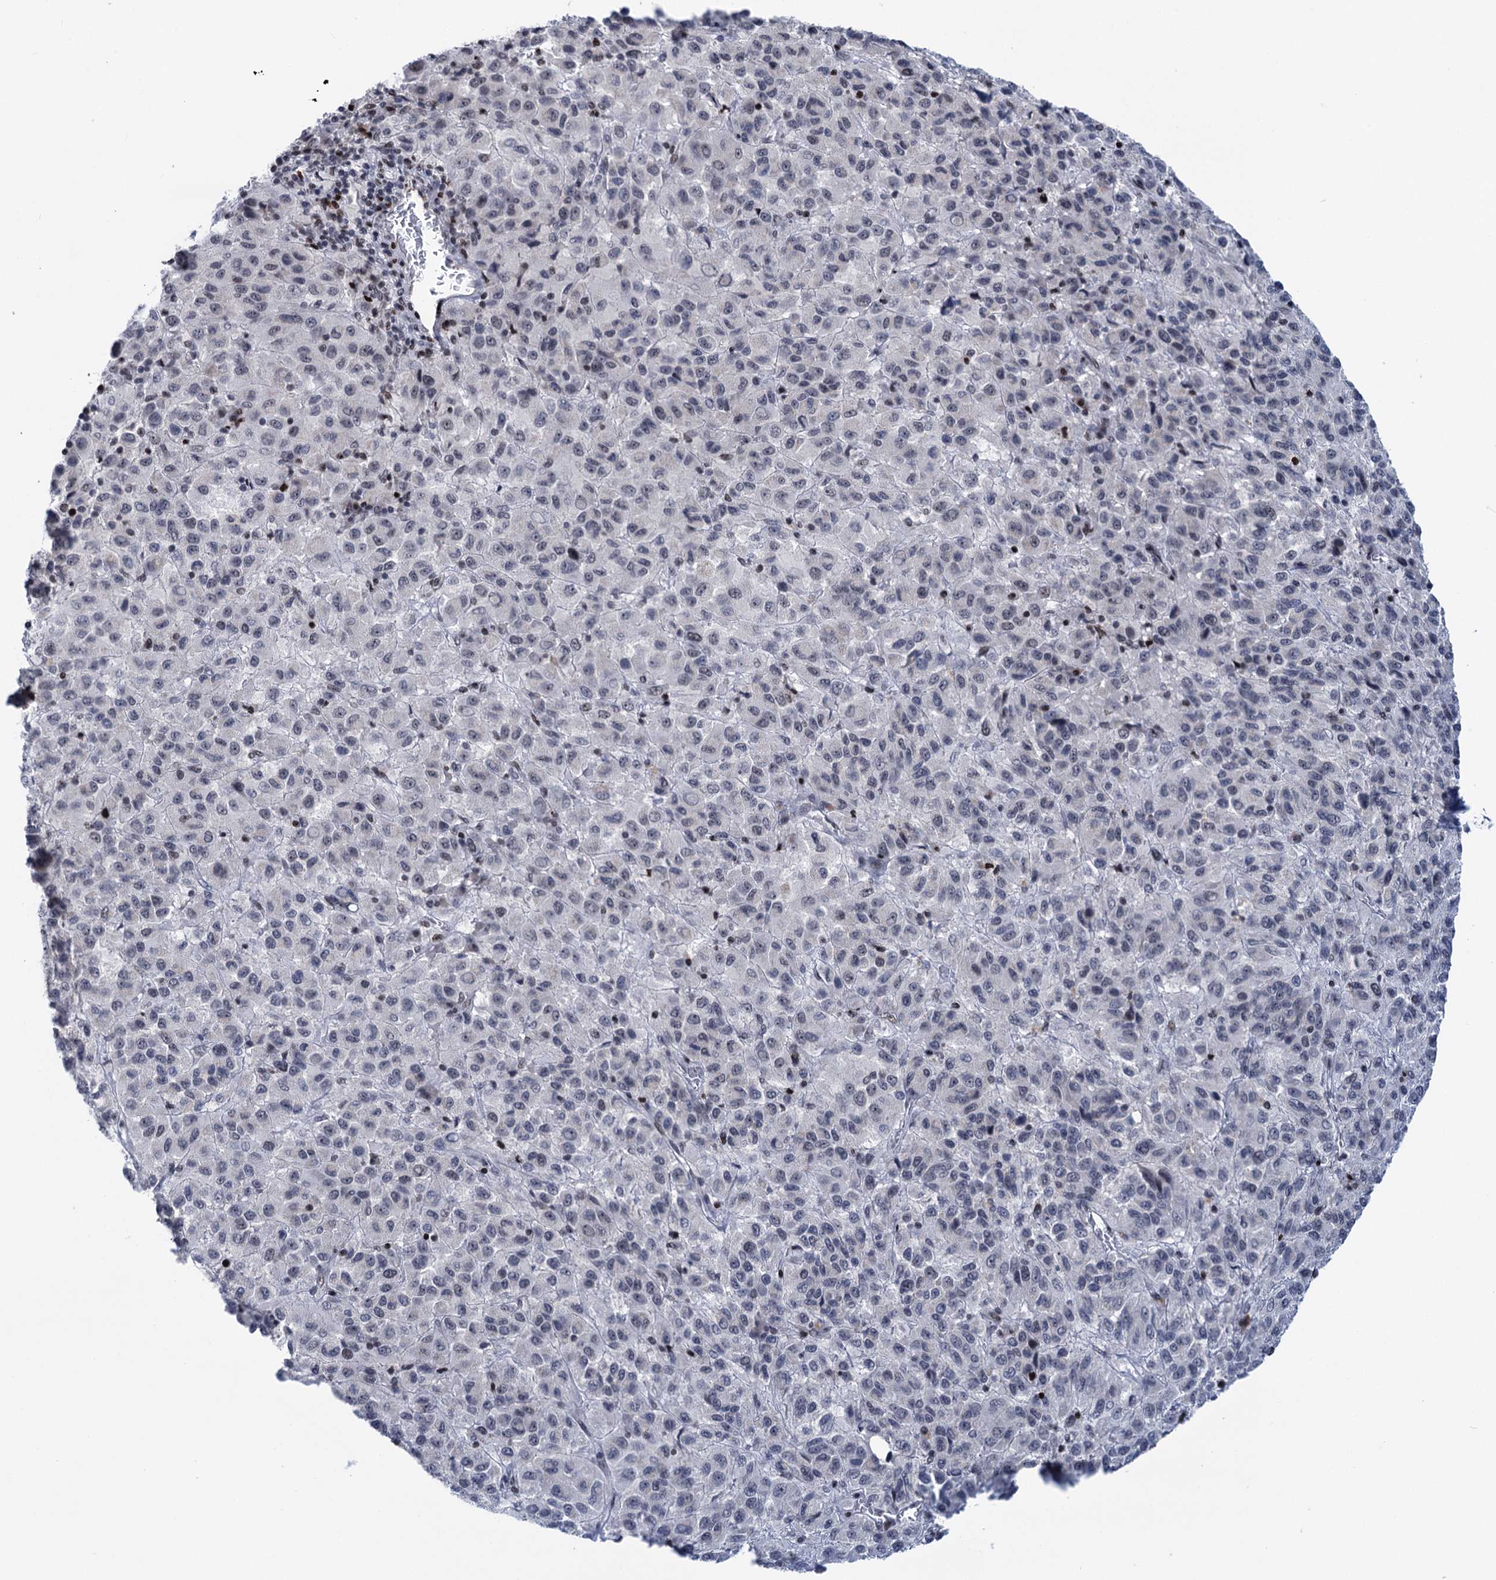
{"staining": {"intensity": "negative", "quantity": "none", "location": "none"}, "tissue": "melanoma", "cell_type": "Tumor cells", "image_type": "cancer", "snomed": [{"axis": "morphology", "description": "Malignant melanoma, Metastatic site"}, {"axis": "topography", "description": "Lung"}], "caption": "The image exhibits no significant positivity in tumor cells of malignant melanoma (metastatic site).", "gene": "ZCCHC10", "patient": {"sex": "male", "age": 64}}